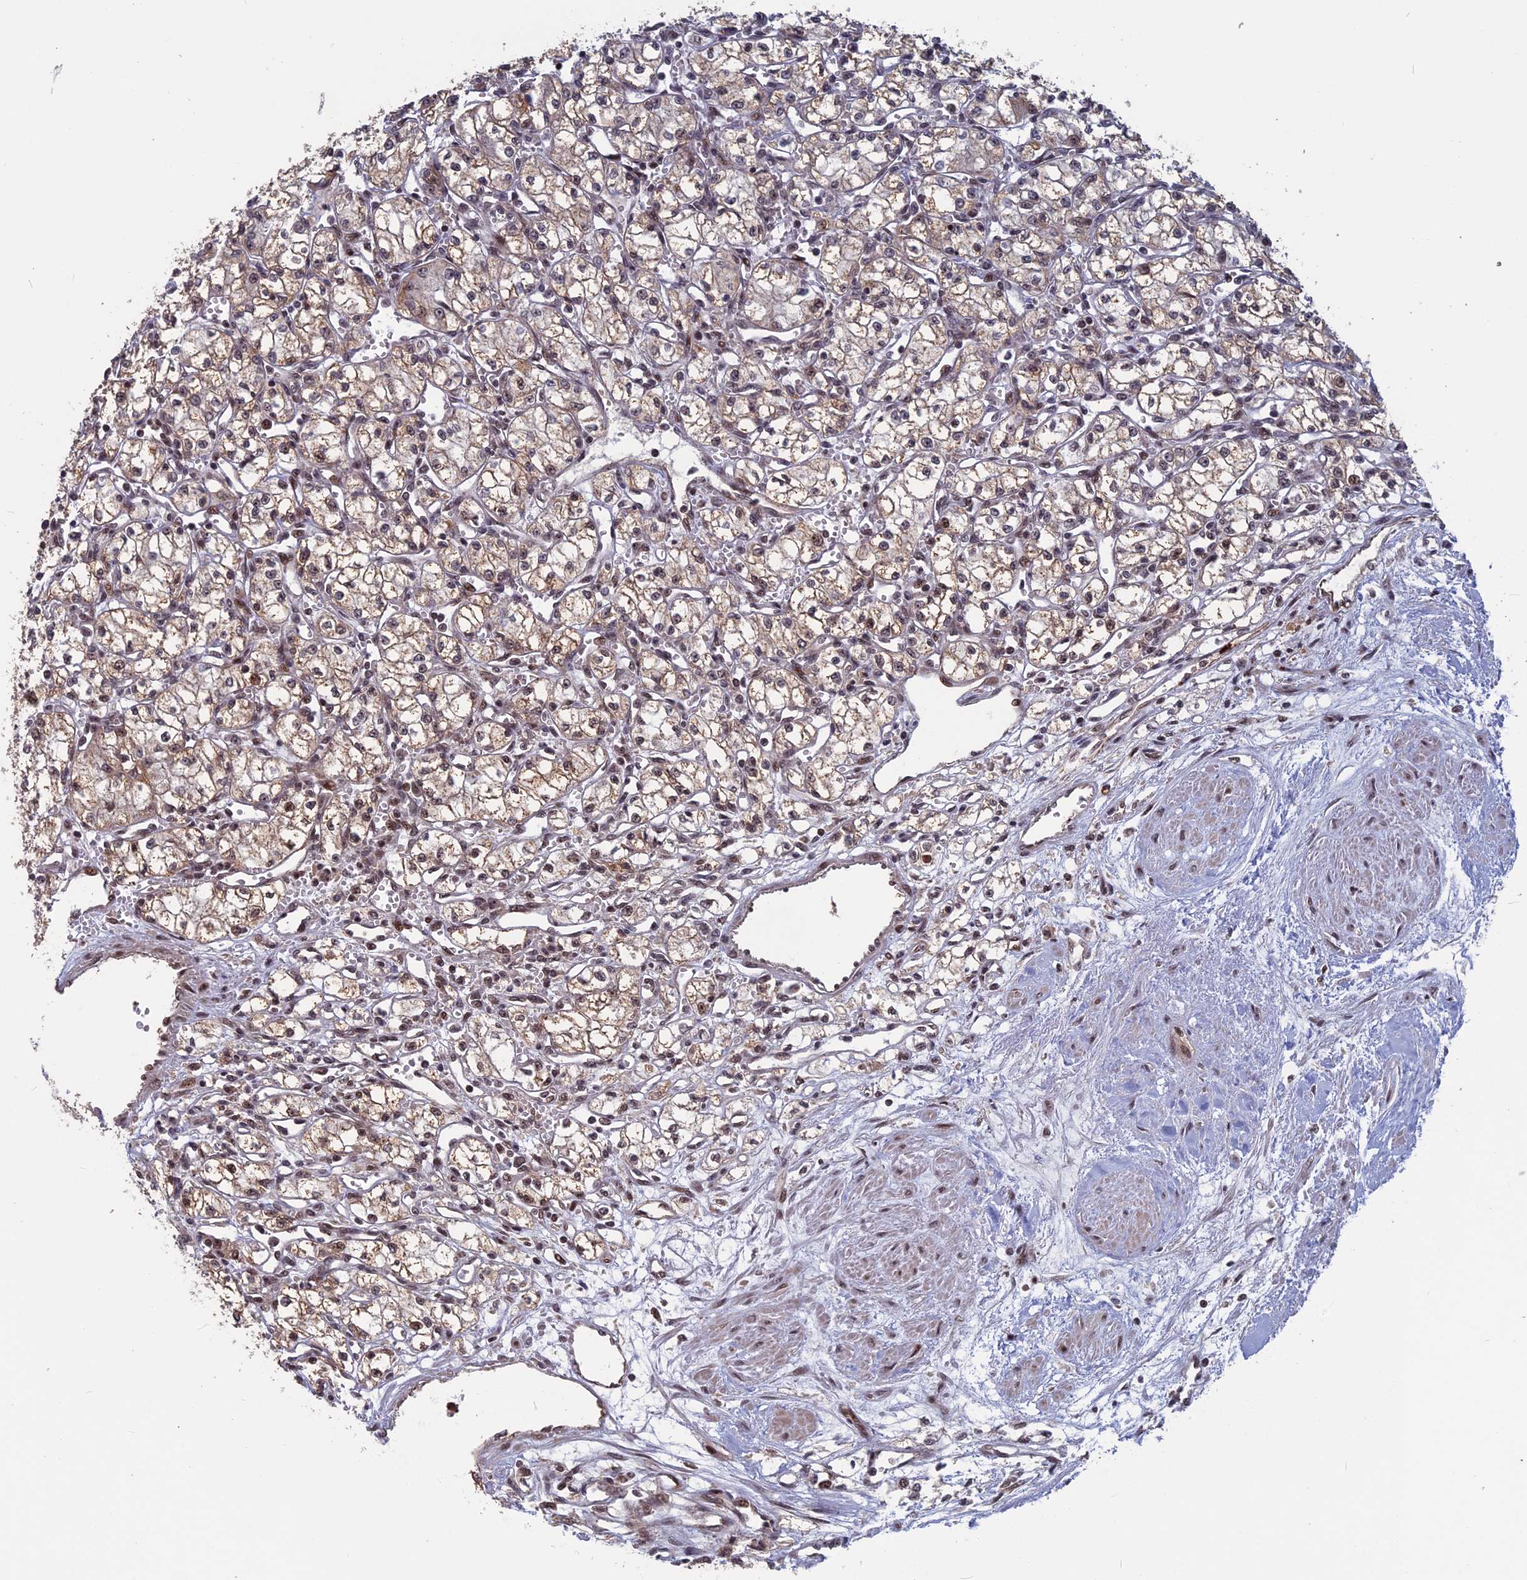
{"staining": {"intensity": "weak", "quantity": "25%-75%", "location": "cytoplasmic/membranous,nuclear"}, "tissue": "renal cancer", "cell_type": "Tumor cells", "image_type": "cancer", "snomed": [{"axis": "morphology", "description": "Normal tissue, NOS"}, {"axis": "morphology", "description": "Adenocarcinoma, NOS"}, {"axis": "topography", "description": "Kidney"}], "caption": "The histopathology image shows a brown stain indicating the presence of a protein in the cytoplasmic/membranous and nuclear of tumor cells in adenocarcinoma (renal).", "gene": "CACTIN", "patient": {"sex": "male", "age": 59}}